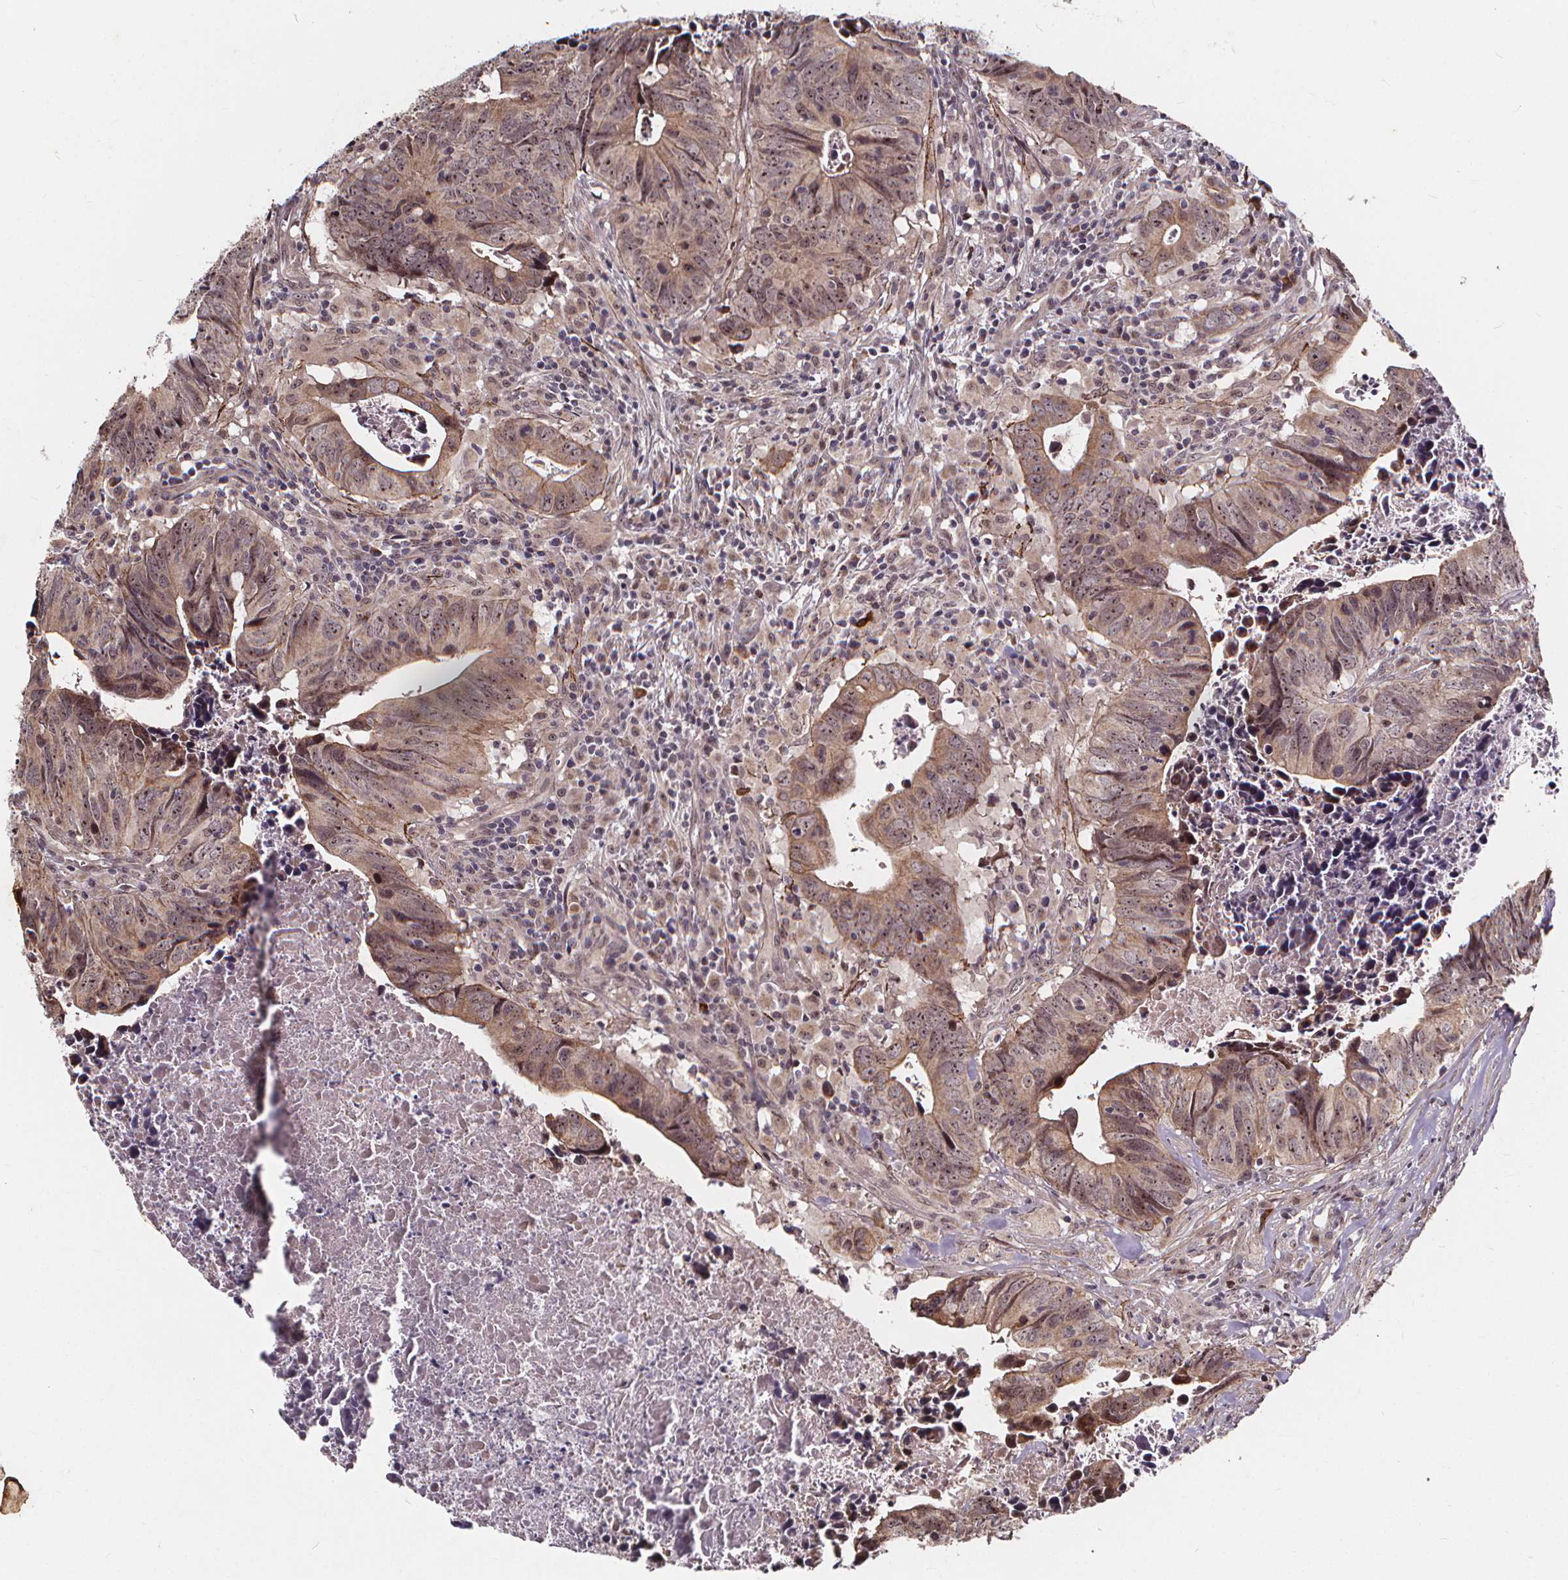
{"staining": {"intensity": "weak", "quantity": ">75%", "location": "cytoplasmic/membranous,nuclear"}, "tissue": "colorectal cancer", "cell_type": "Tumor cells", "image_type": "cancer", "snomed": [{"axis": "morphology", "description": "Adenocarcinoma, NOS"}, {"axis": "topography", "description": "Colon"}], "caption": "Immunohistochemistry of adenocarcinoma (colorectal) shows low levels of weak cytoplasmic/membranous and nuclear staining in about >75% of tumor cells. Ihc stains the protein of interest in brown and the nuclei are stained blue.", "gene": "DDIT3", "patient": {"sex": "female", "age": 82}}